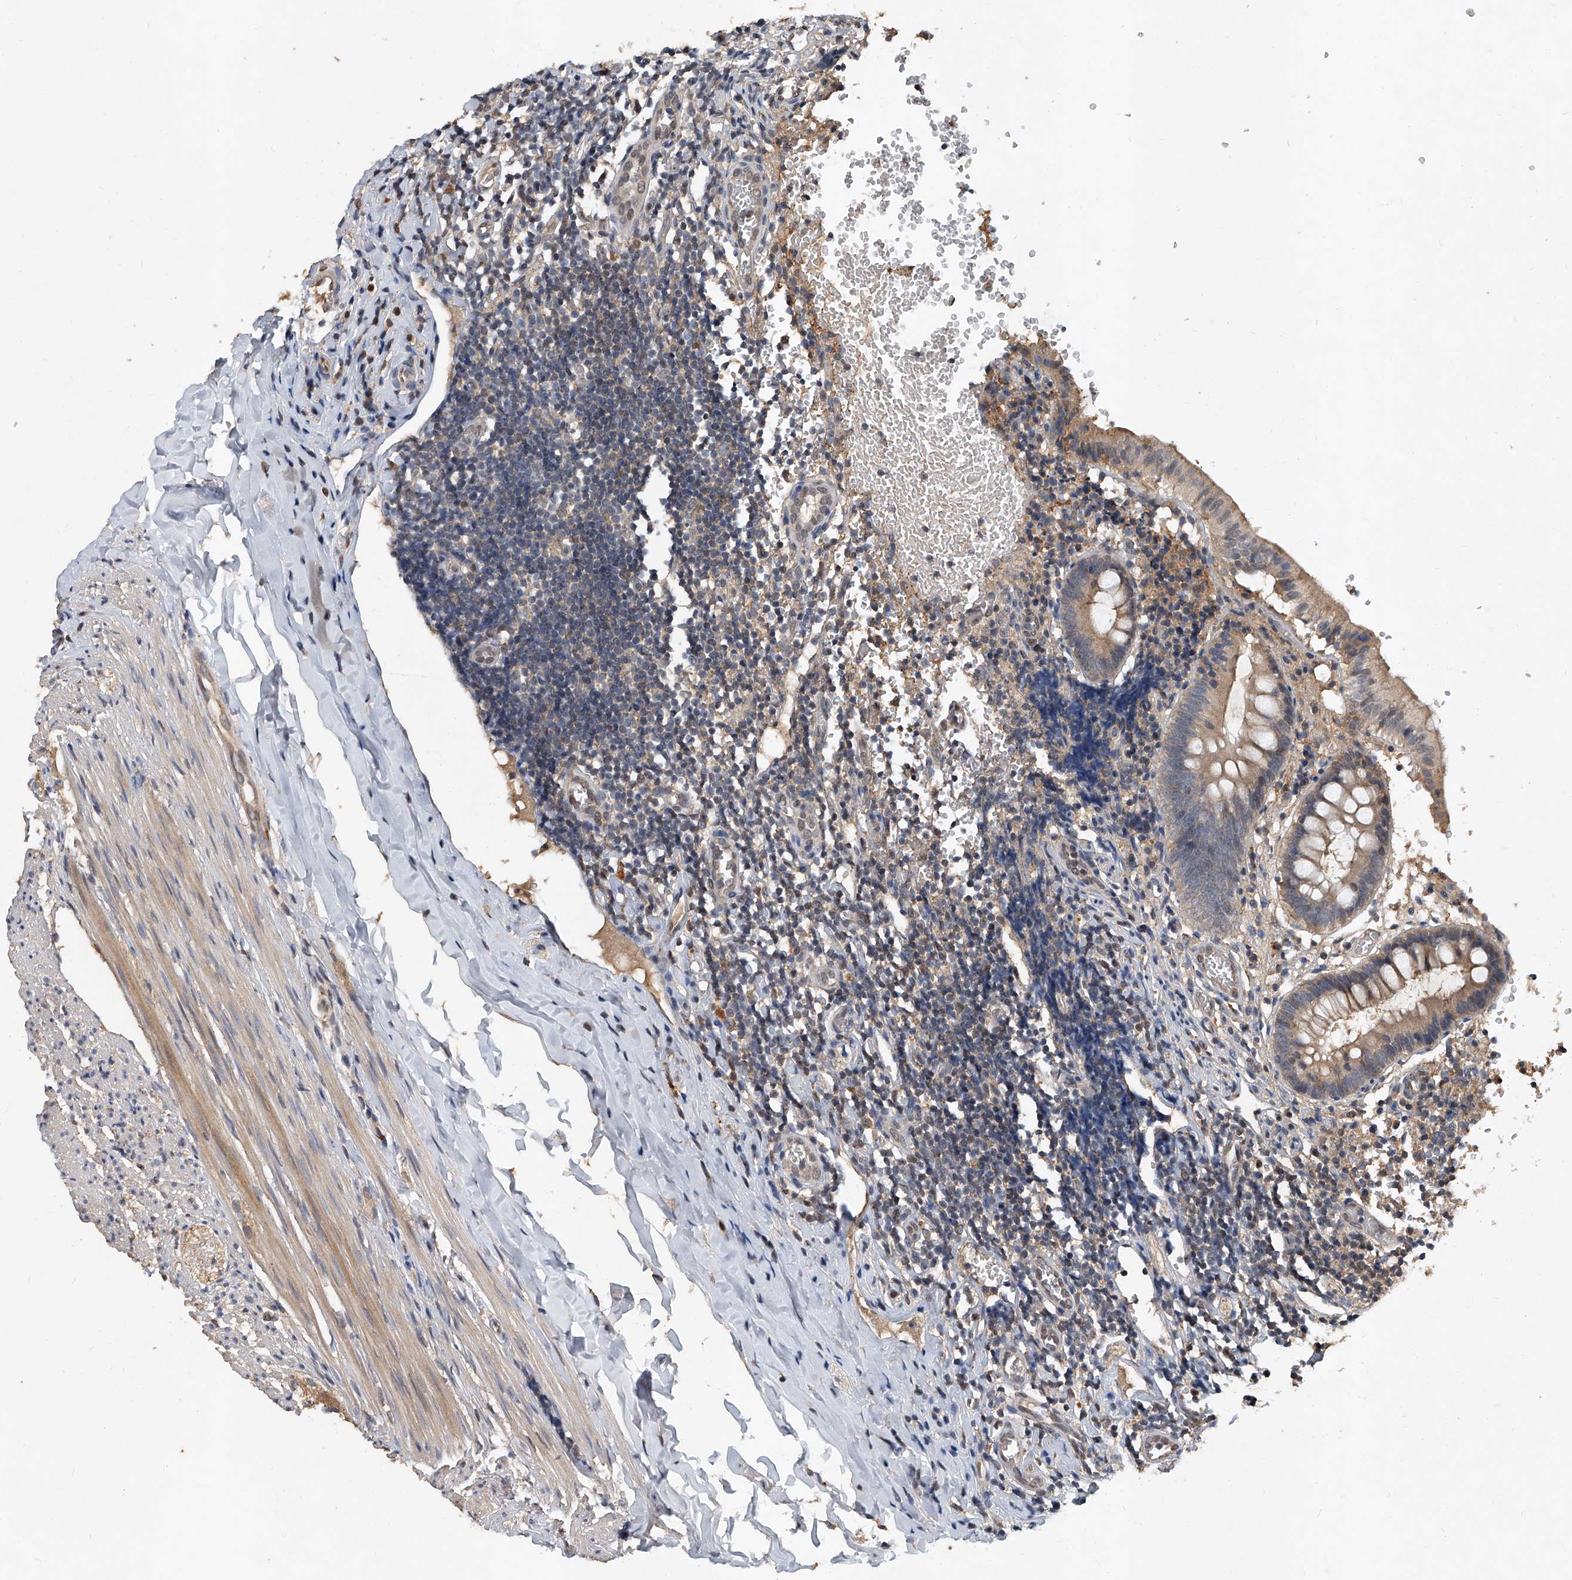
{"staining": {"intensity": "weak", "quantity": ">75%", "location": "cytoplasmic/membranous"}, "tissue": "appendix", "cell_type": "Glandular cells", "image_type": "normal", "snomed": [{"axis": "morphology", "description": "Normal tissue, NOS"}, {"axis": "topography", "description": "Appendix"}], "caption": "Appendix stained with DAB immunohistochemistry (IHC) shows low levels of weak cytoplasmic/membranous staining in about >75% of glandular cells.", "gene": "JAG2", "patient": {"sex": "male", "age": 8}}